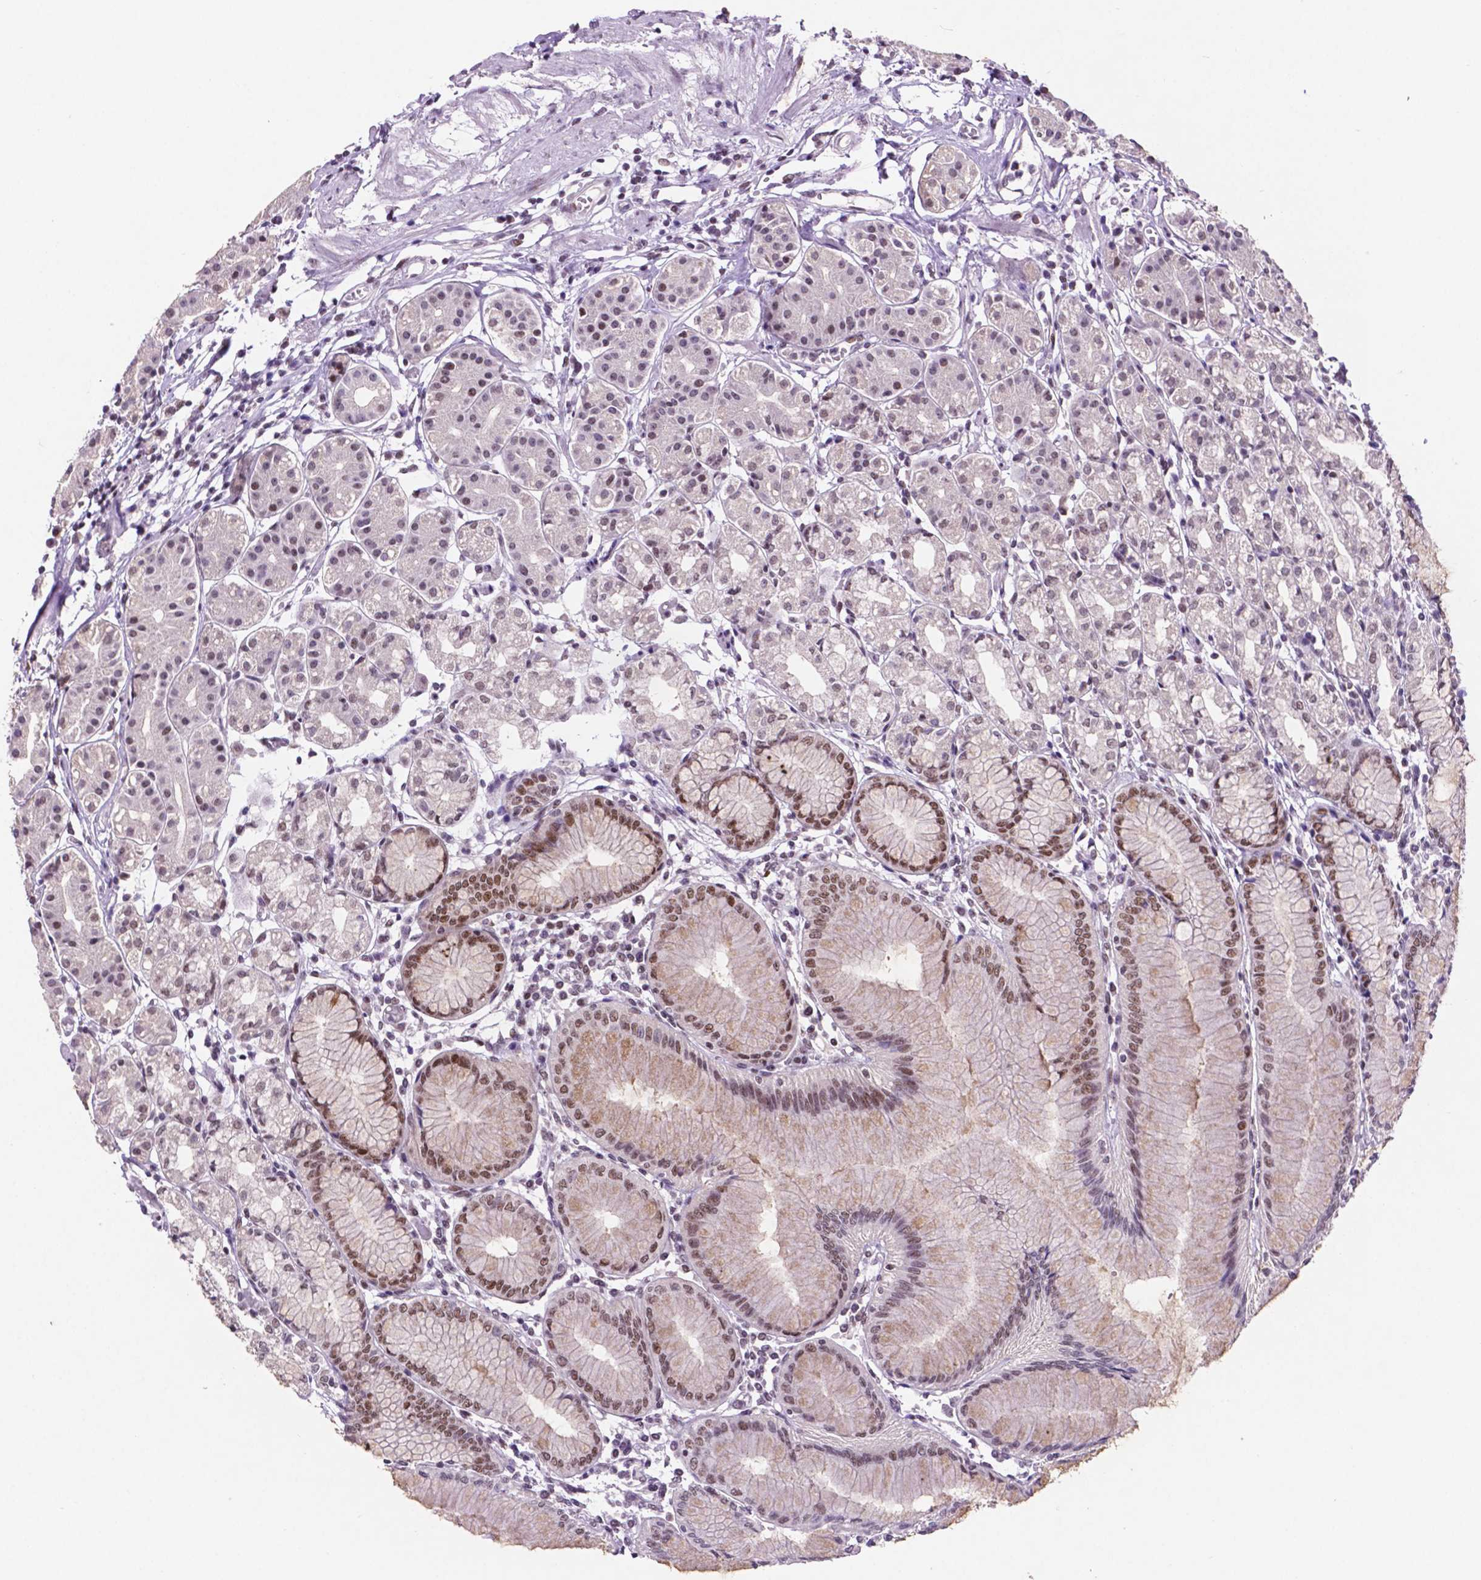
{"staining": {"intensity": "moderate", "quantity": "25%-75%", "location": "nuclear"}, "tissue": "stomach", "cell_type": "Glandular cells", "image_type": "normal", "snomed": [{"axis": "morphology", "description": "Normal tissue, NOS"}, {"axis": "topography", "description": "Skeletal muscle"}, {"axis": "topography", "description": "Stomach"}], "caption": "An immunohistochemistry (IHC) micrograph of normal tissue is shown. Protein staining in brown labels moderate nuclear positivity in stomach within glandular cells.", "gene": "NCOR1", "patient": {"sex": "female", "age": 57}}